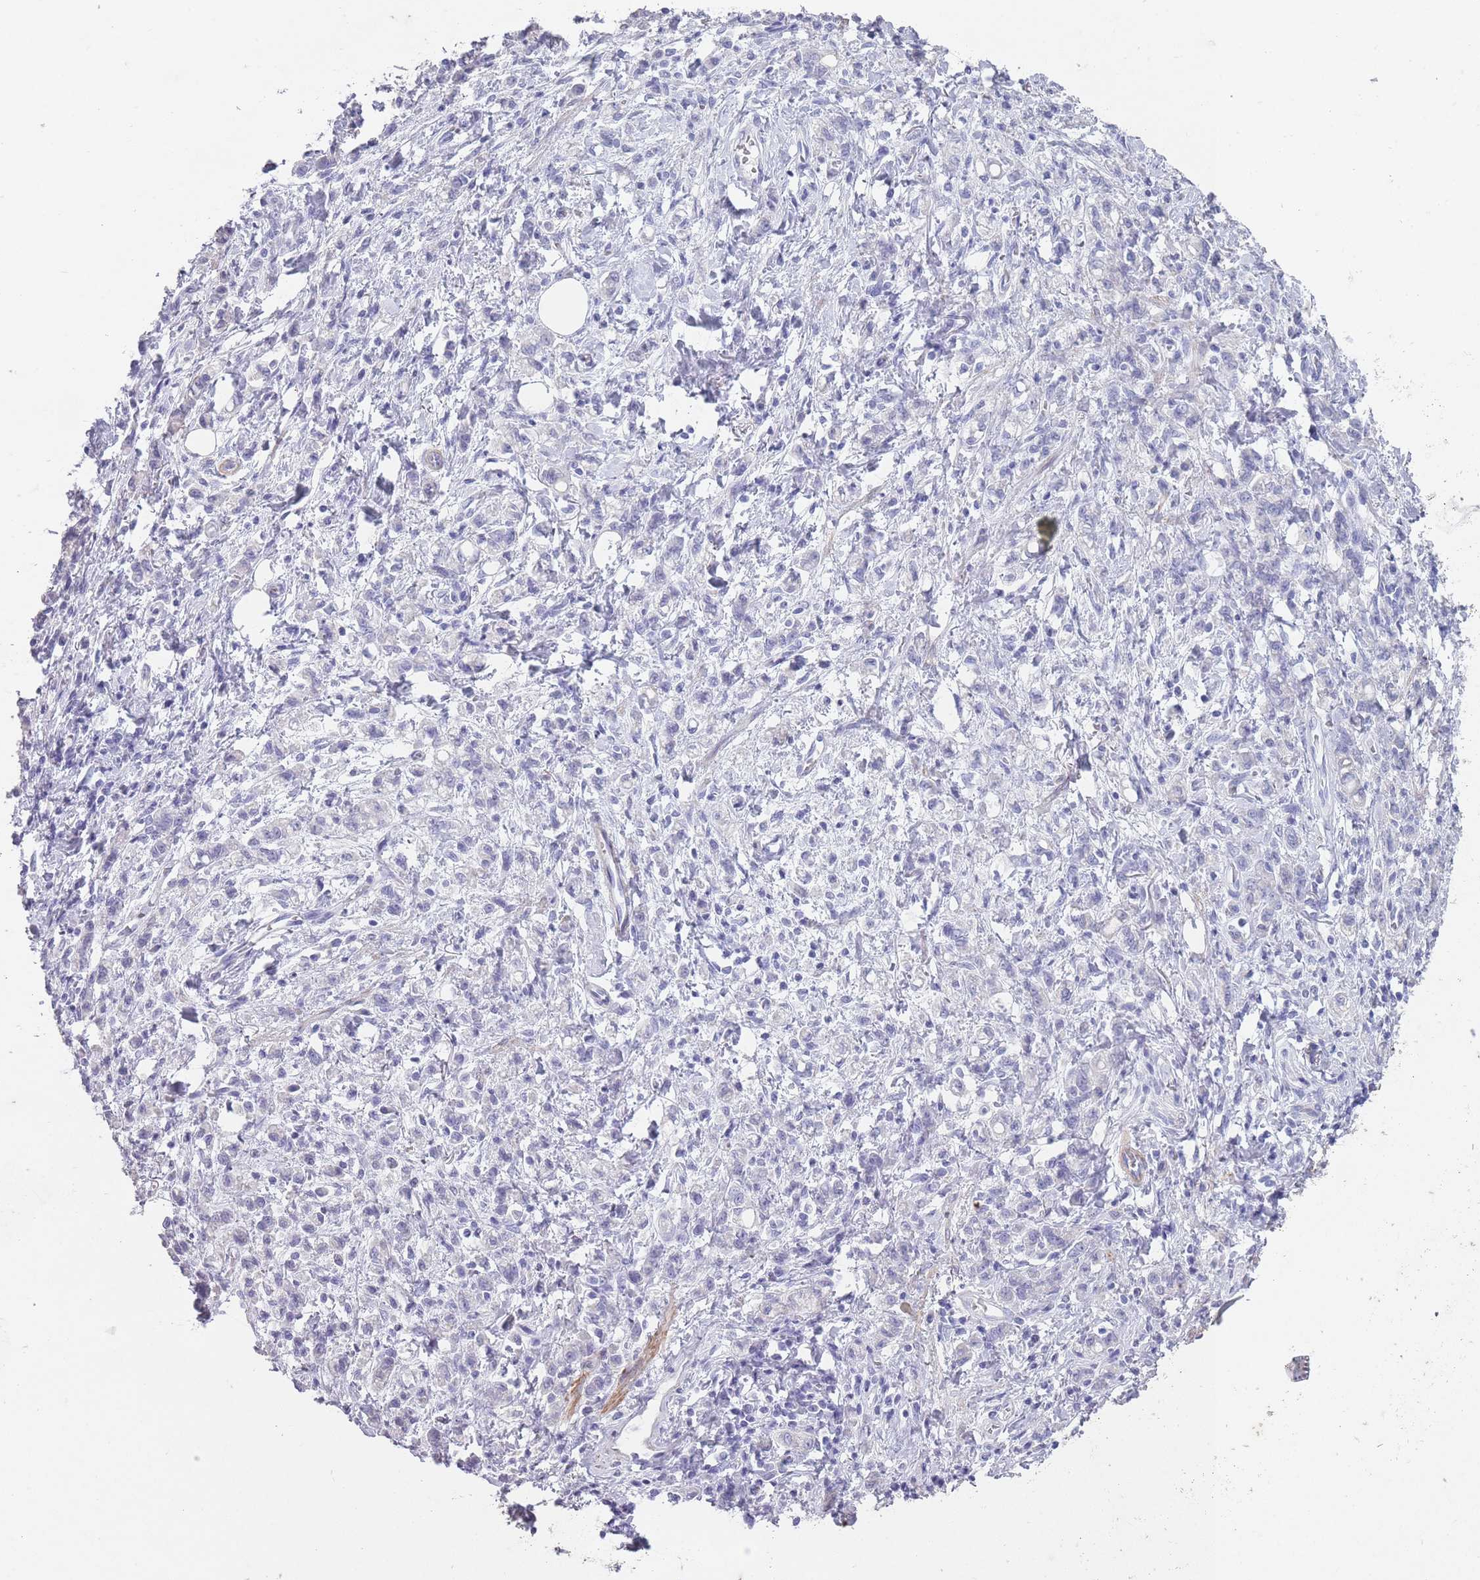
{"staining": {"intensity": "negative", "quantity": "none", "location": "none"}, "tissue": "stomach cancer", "cell_type": "Tumor cells", "image_type": "cancer", "snomed": [{"axis": "morphology", "description": "Adenocarcinoma, NOS"}, {"axis": "topography", "description": "Stomach"}], "caption": "The histopathology image exhibits no significant staining in tumor cells of adenocarcinoma (stomach). Nuclei are stained in blue.", "gene": "RHBG", "patient": {"sex": "male", "age": 77}}